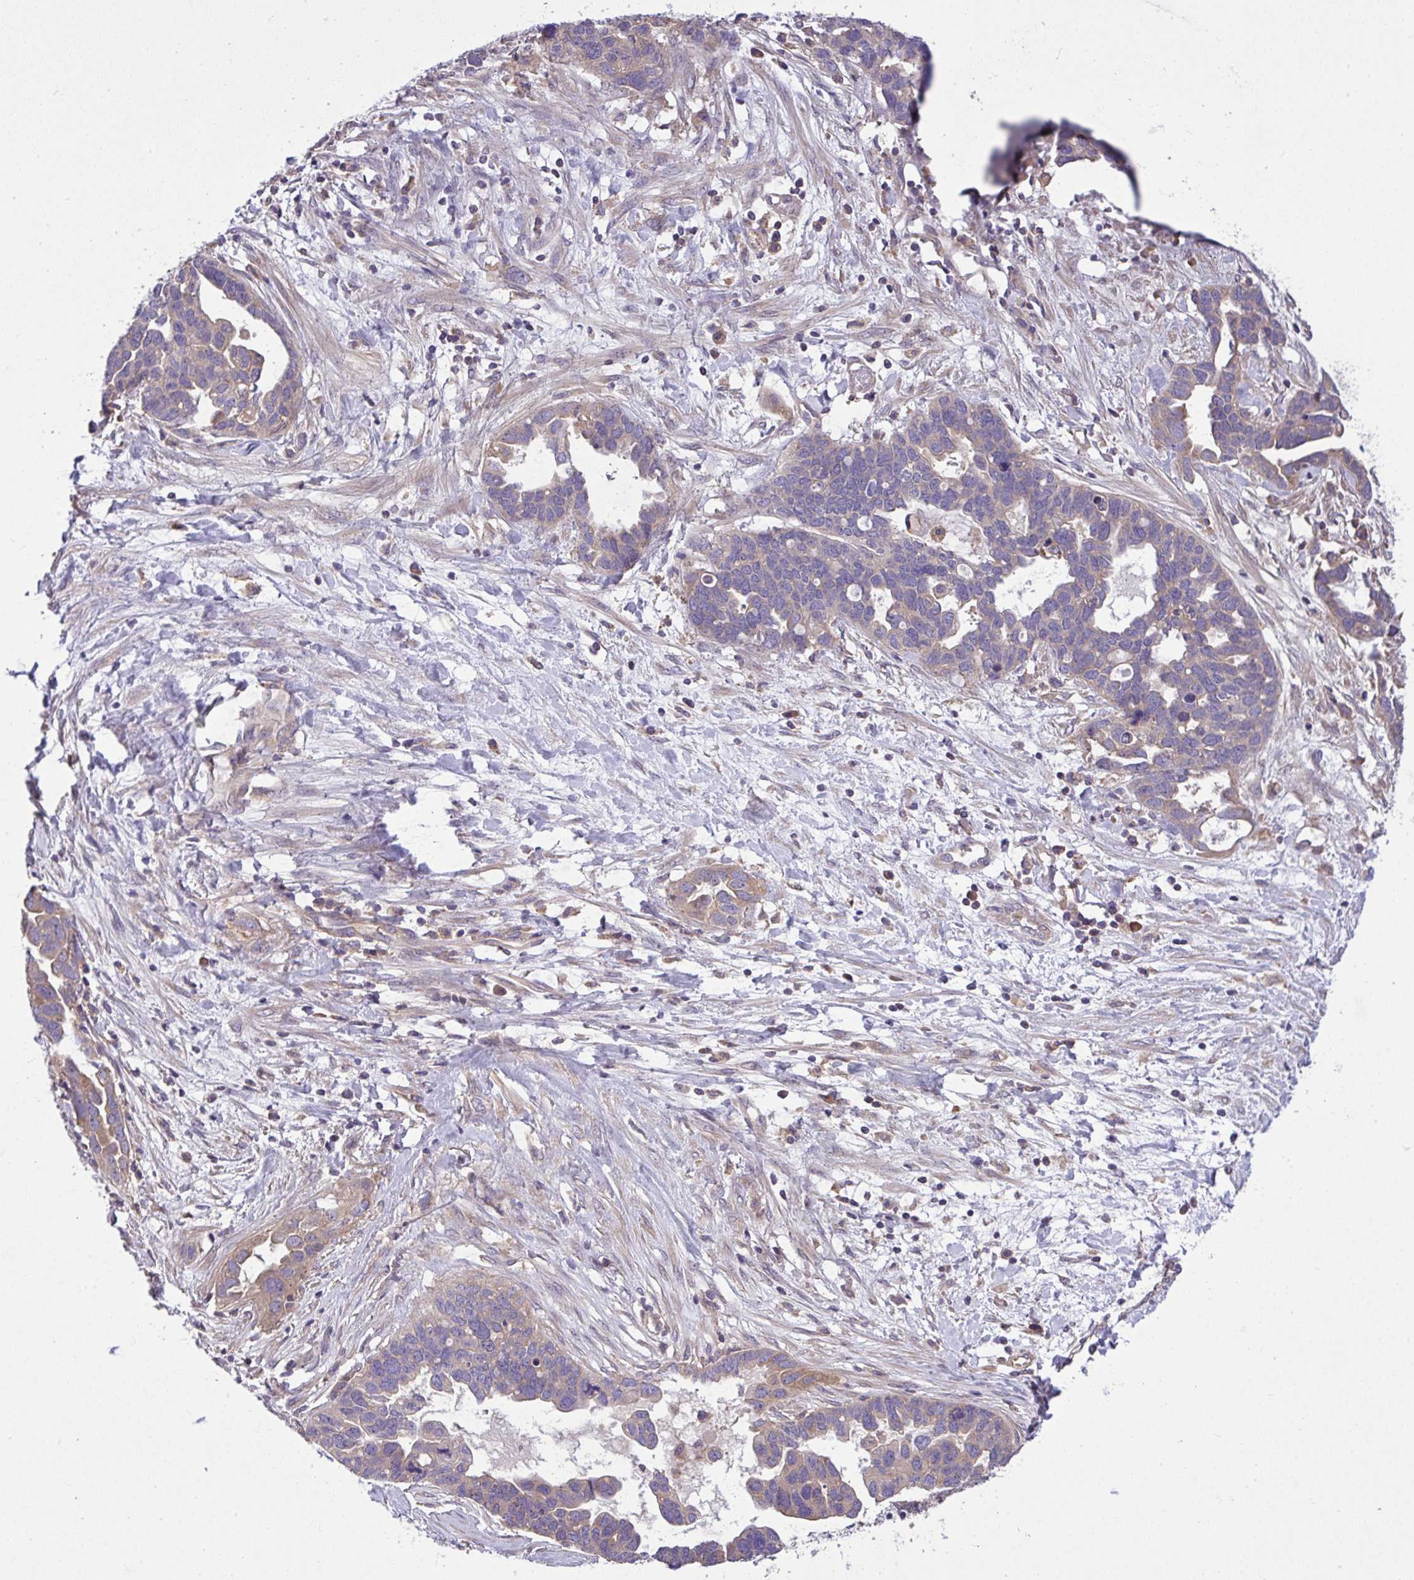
{"staining": {"intensity": "negative", "quantity": "none", "location": "none"}, "tissue": "ovarian cancer", "cell_type": "Tumor cells", "image_type": "cancer", "snomed": [{"axis": "morphology", "description": "Cystadenocarcinoma, serous, NOS"}, {"axis": "topography", "description": "Ovary"}], "caption": "IHC photomicrograph of neoplastic tissue: human ovarian serous cystadenocarcinoma stained with DAB shows no significant protein positivity in tumor cells. Nuclei are stained in blue.", "gene": "GRB14", "patient": {"sex": "female", "age": 54}}